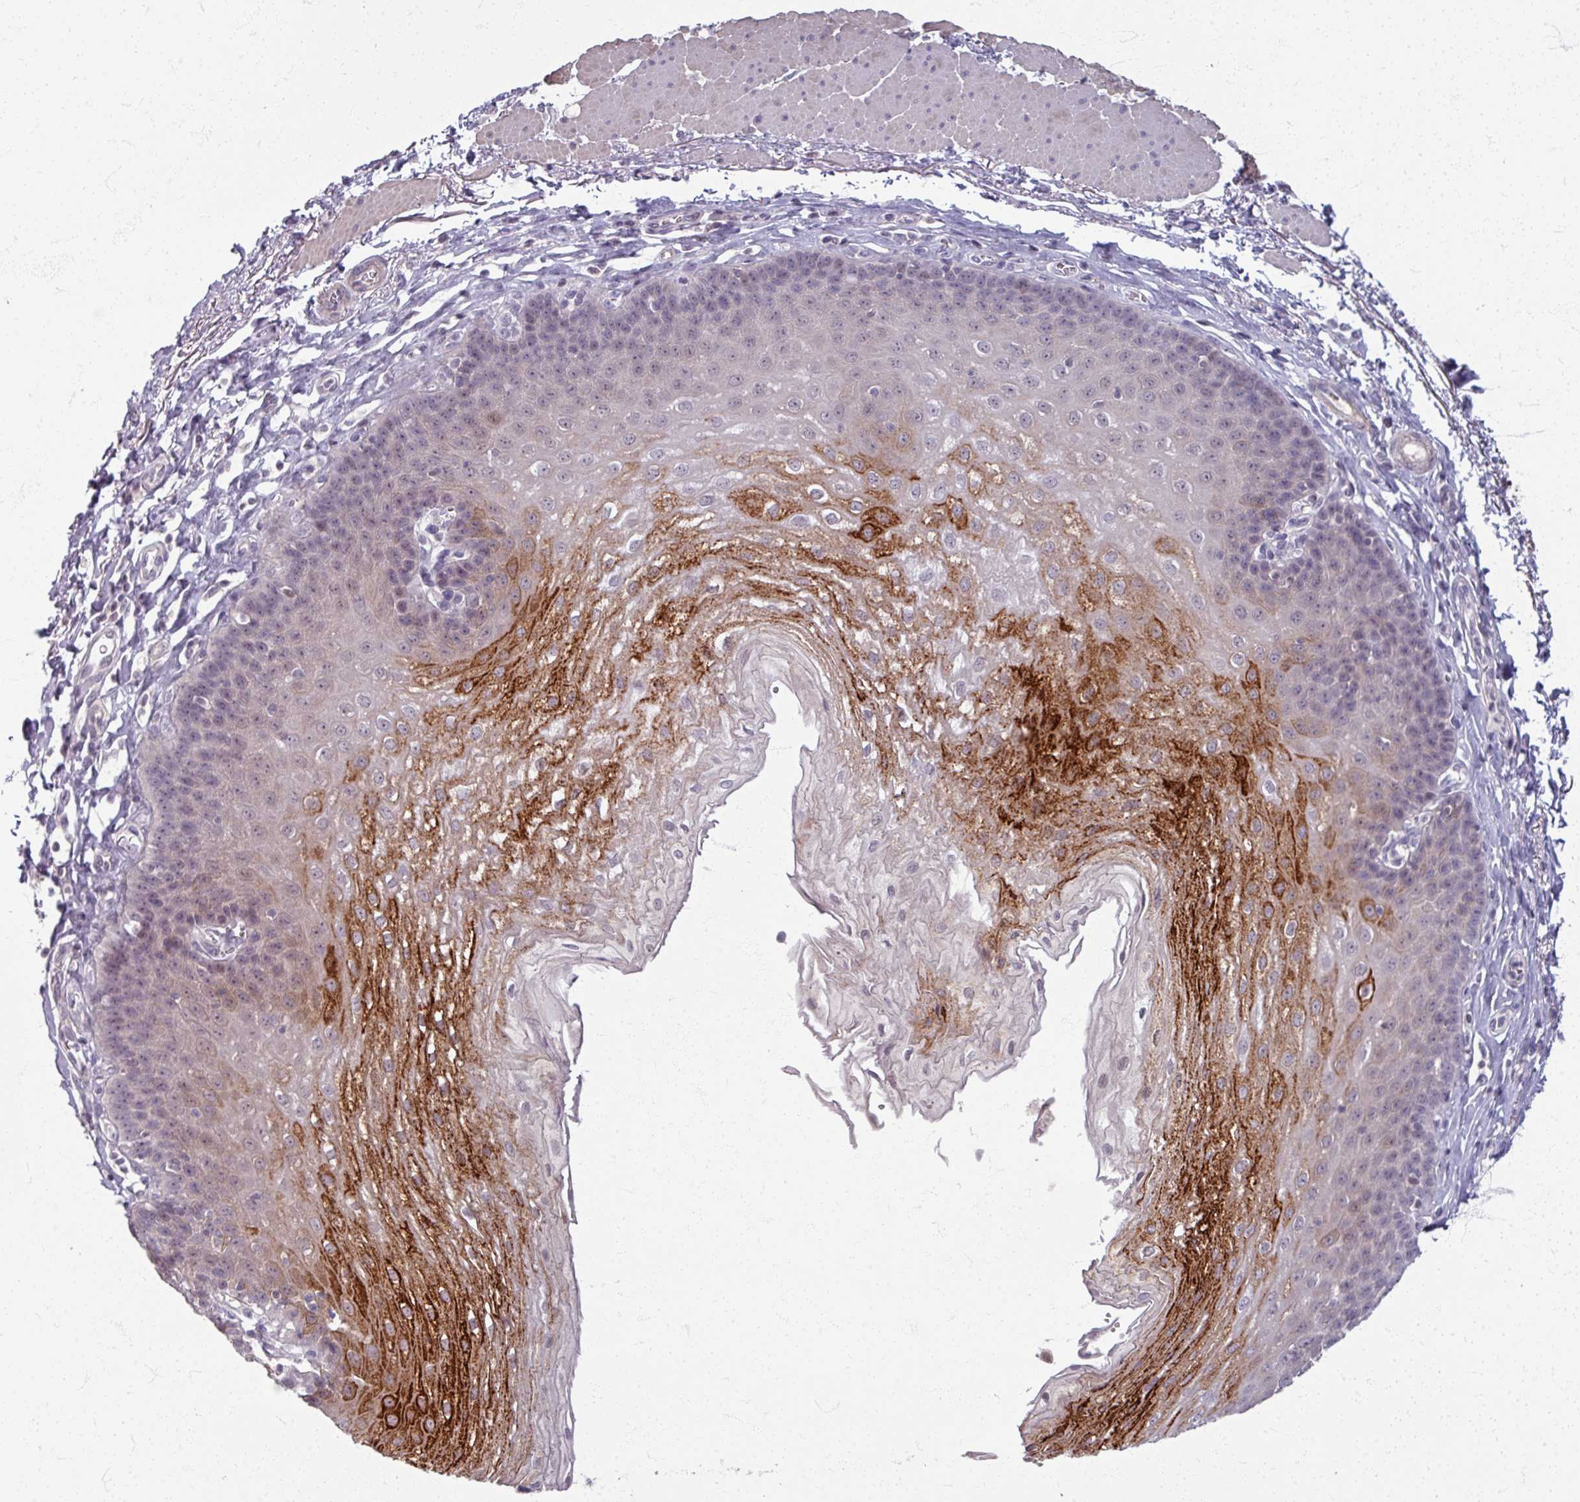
{"staining": {"intensity": "strong", "quantity": "<25%", "location": "cytoplasmic/membranous"}, "tissue": "esophagus", "cell_type": "Squamous epithelial cells", "image_type": "normal", "snomed": [{"axis": "morphology", "description": "Normal tissue, NOS"}, {"axis": "topography", "description": "Esophagus"}], "caption": "An immunohistochemistry (IHC) image of unremarkable tissue is shown. Protein staining in brown shows strong cytoplasmic/membranous positivity in esophagus within squamous epithelial cells.", "gene": "TTLL7", "patient": {"sex": "female", "age": 81}}